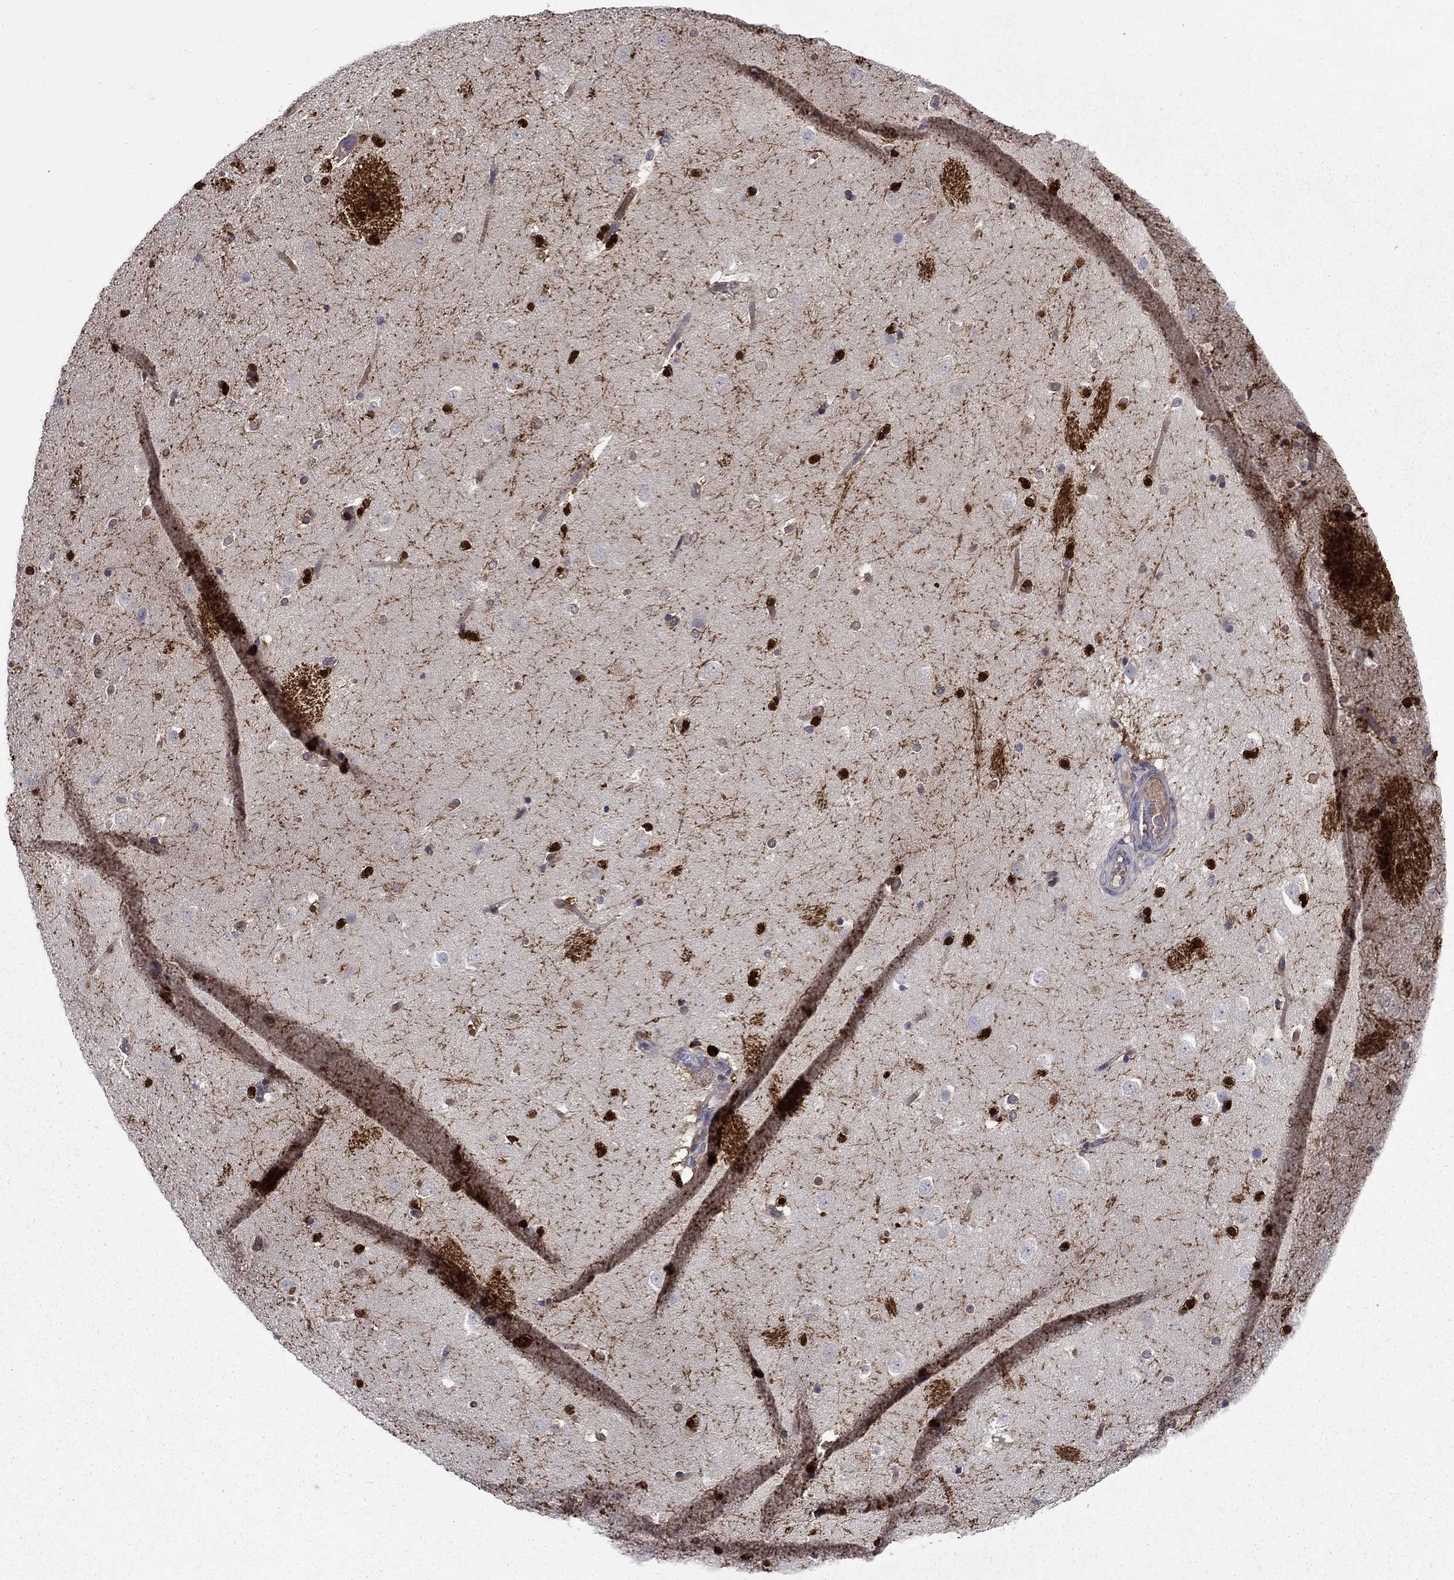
{"staining": {"intensity": "strong", "quantity": "25%-75%", "location": "cytoplasmic/membranous,nuclear"}, "tissue": "caudate", "cell_type": "Glial cells", "image_type": "normal", "snomed": [{"axis": "morphology", "description": "Normal tissue, NOS"}, {"axis": "topography", "description": "Lateral ventricle wall"}], "caption": "Glial cells reveal high levels of strong cytoplasmic/membranous,nuclear staining in approximately 25%-75% of cells in benign human caudate.", "gene": "GLTP", "patient": {"sex": "male", "age": 51}}